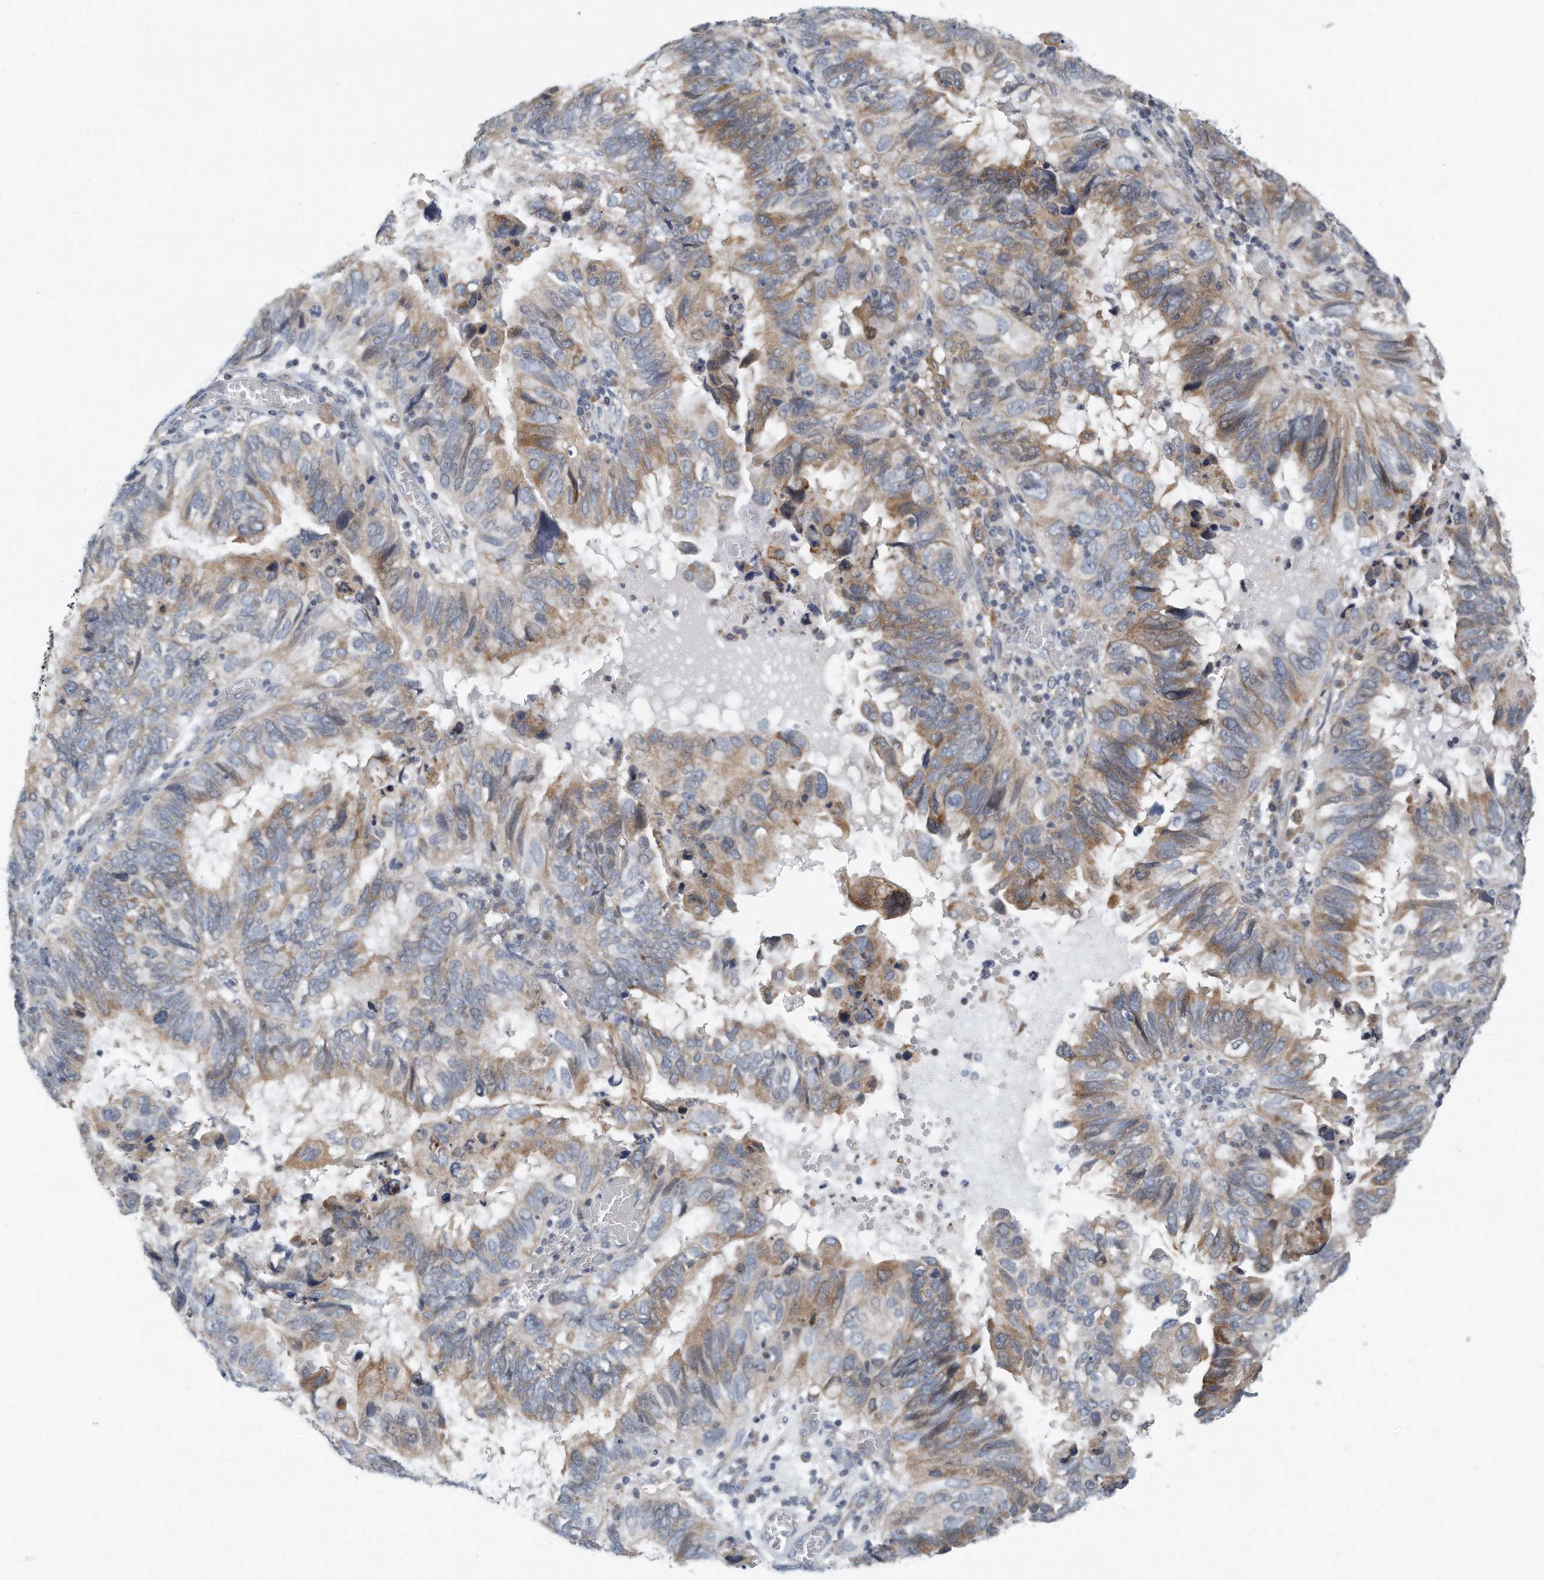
{"staining": {"intensity": "moderate", "quantity": "25%-75%", "location": "cytoplasmic/membranous"}, "tissue": "endometrial cancer", "cell_type": "Tumor cells", "image_type": "cancer", "snomed": [{"axis": "morphology", "description": "Adenocarcinoma, NOS"}, {"axis": "topography", "description": "Uterus"}], "caption": "About 25%-75% of tumor cells in human endometrial cancer (adenocarcinoma) reveal moderate cytoplasmic/membranous protein staining as visualized by brown immunohistochemical staining.", "gene": "VLDLR", "patient": {"sex": "female", "age": 77}}